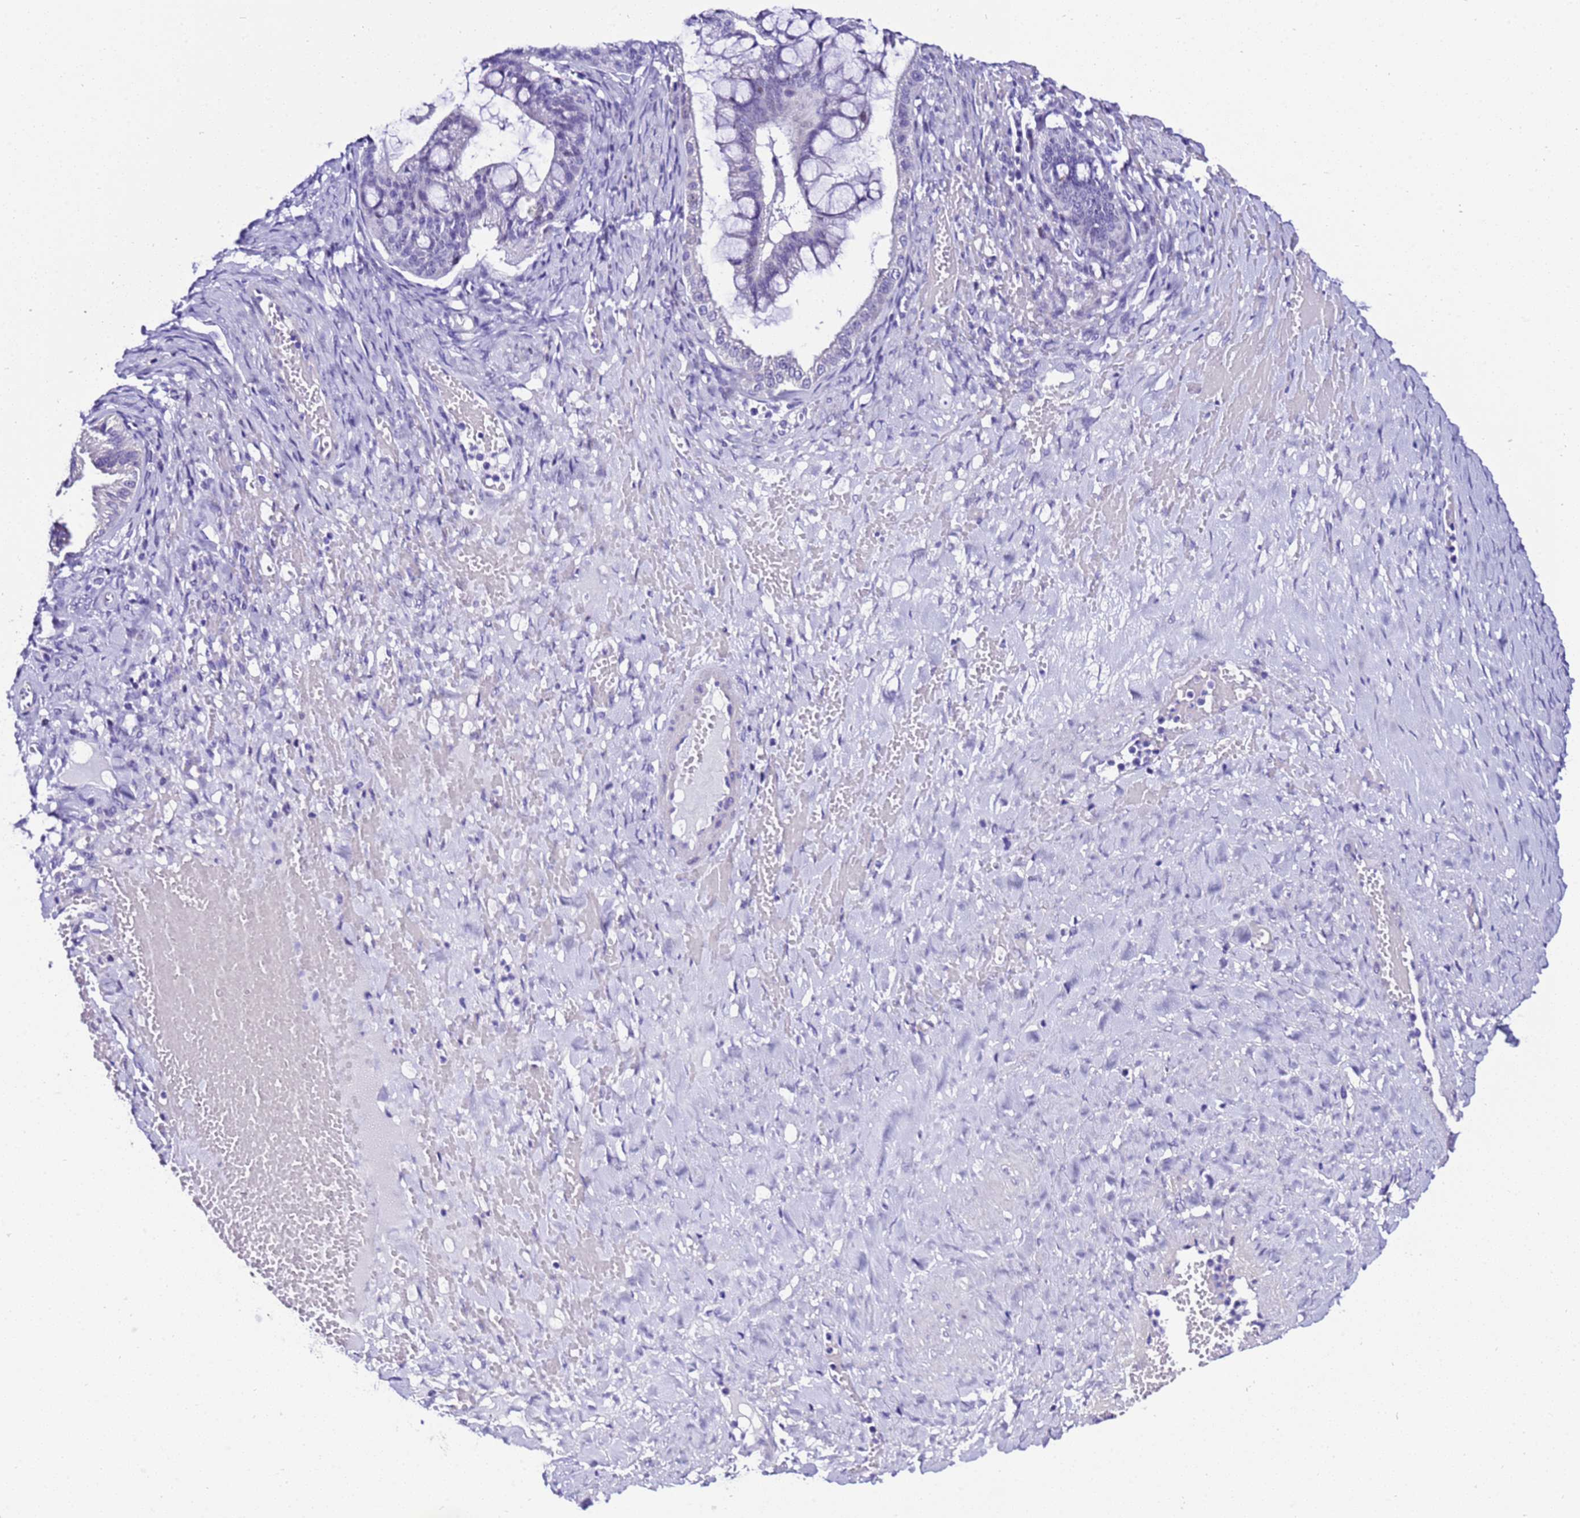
{"staining": {"intensity": "negative", "quantity": "none", "location": "none"}, "tissue": "ovarian cancer", "cell_type": "Tumor cells", "image_type": "cancer", "snomed": [{"axis": "morphology", "description": "Cystadenocarcinoma, mucinous, NOS"}, {"axis": "topography", "description": "Ovary"}], "caption": "Immunohistochemistry photomicrograph of mucinous cystadenocarcinoma (ovarian) stained for a protein (brown), which reveals no positivity in tumor cells.", "gene": "ZNF417", "patient": {"sex": "female", "age": 73}}